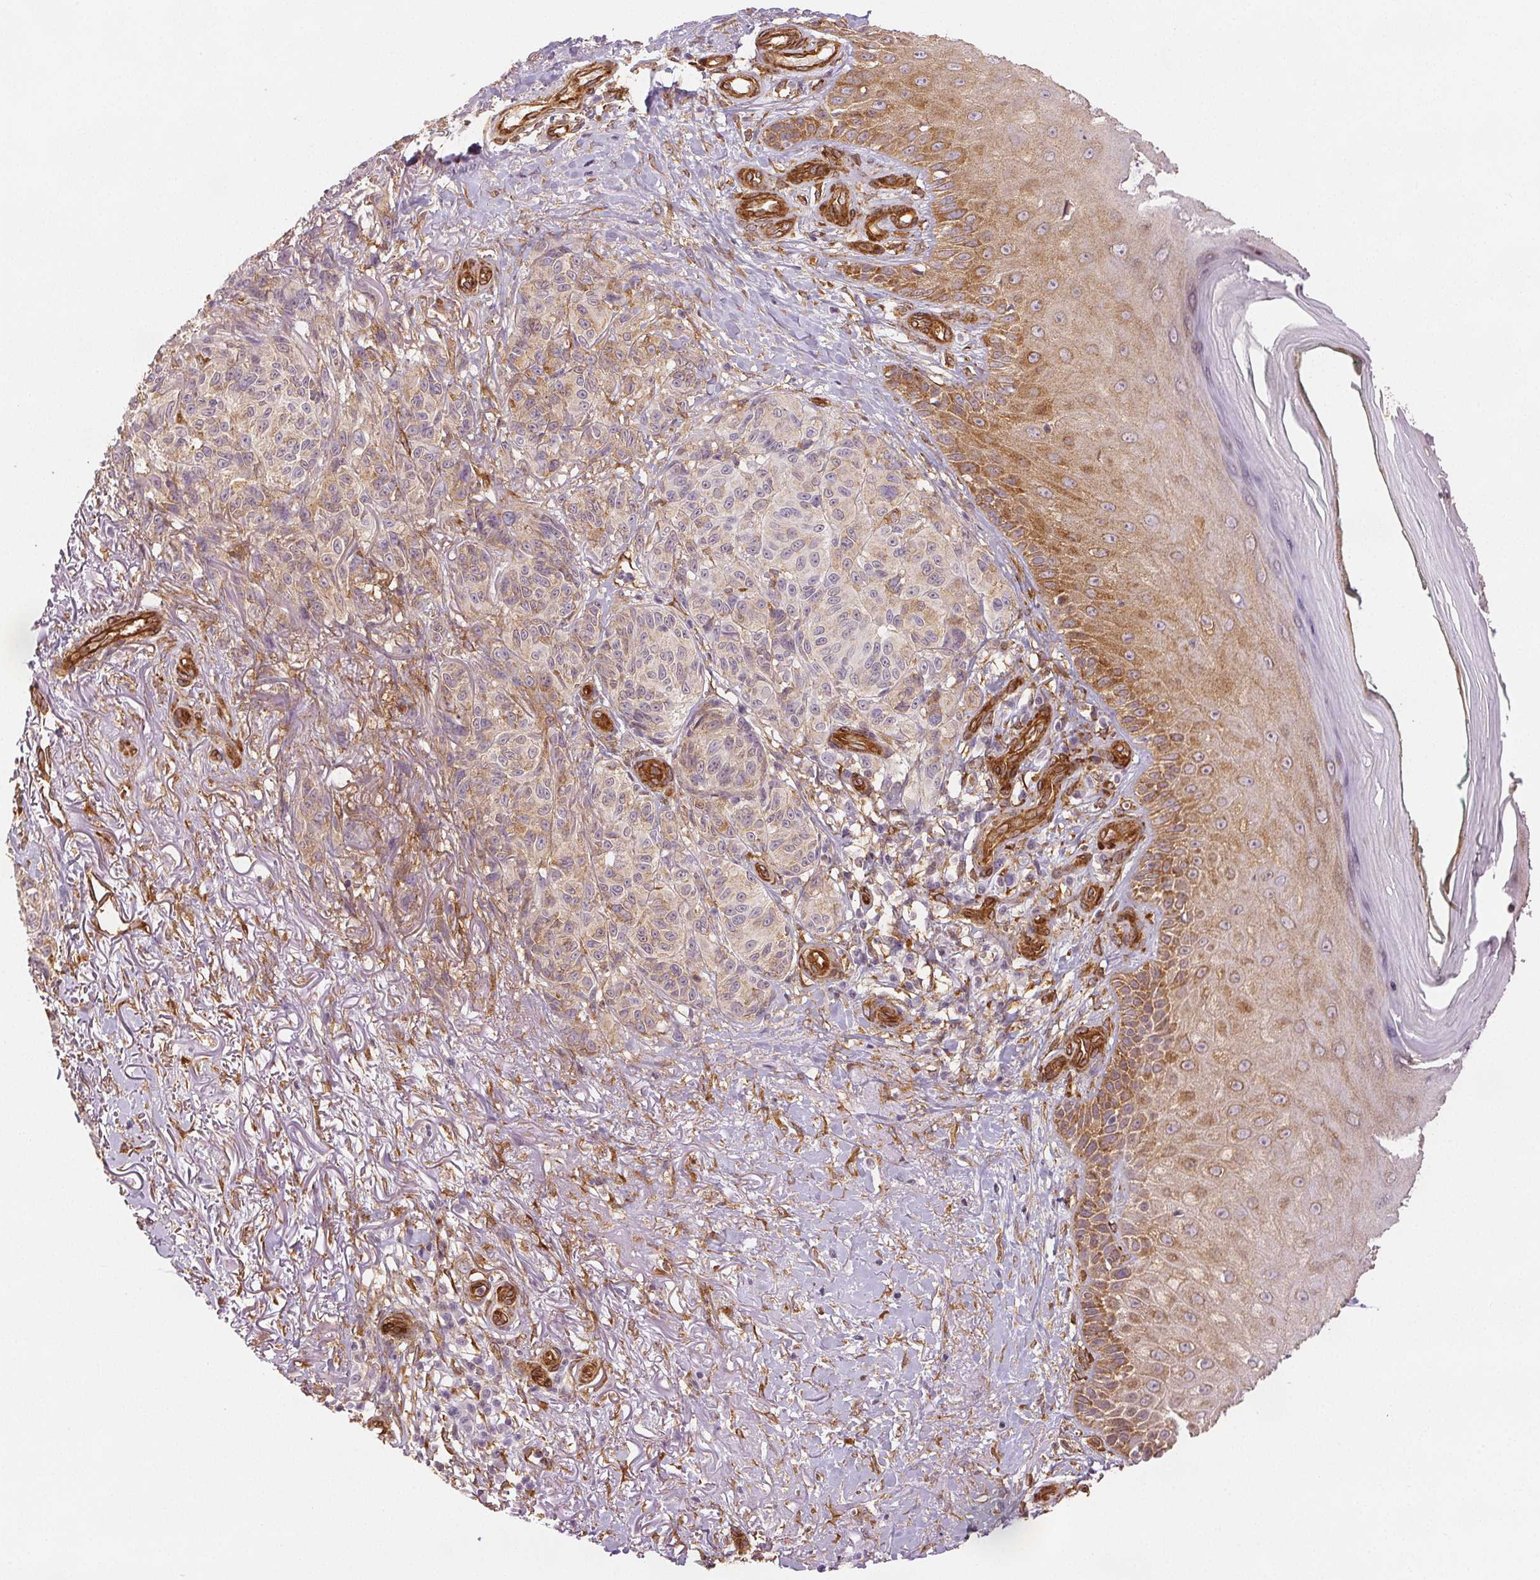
{"staining": {"intensity": "negative", "quantity": "none", "location": "none"}, "tissue": "melanoma", "cell_type": "Tumor cells", "image_type": "cancer", "snomed": [{"axis": "morphology", "description": "Malignant melanoma, NOS"}, {"axis": "topography", "description": "Skin"}], "caption": "Tumor cells show no significant positivity in melanoma.", "gene": "DIAPH2", "patient": {"sex": "female", "age": 85}}